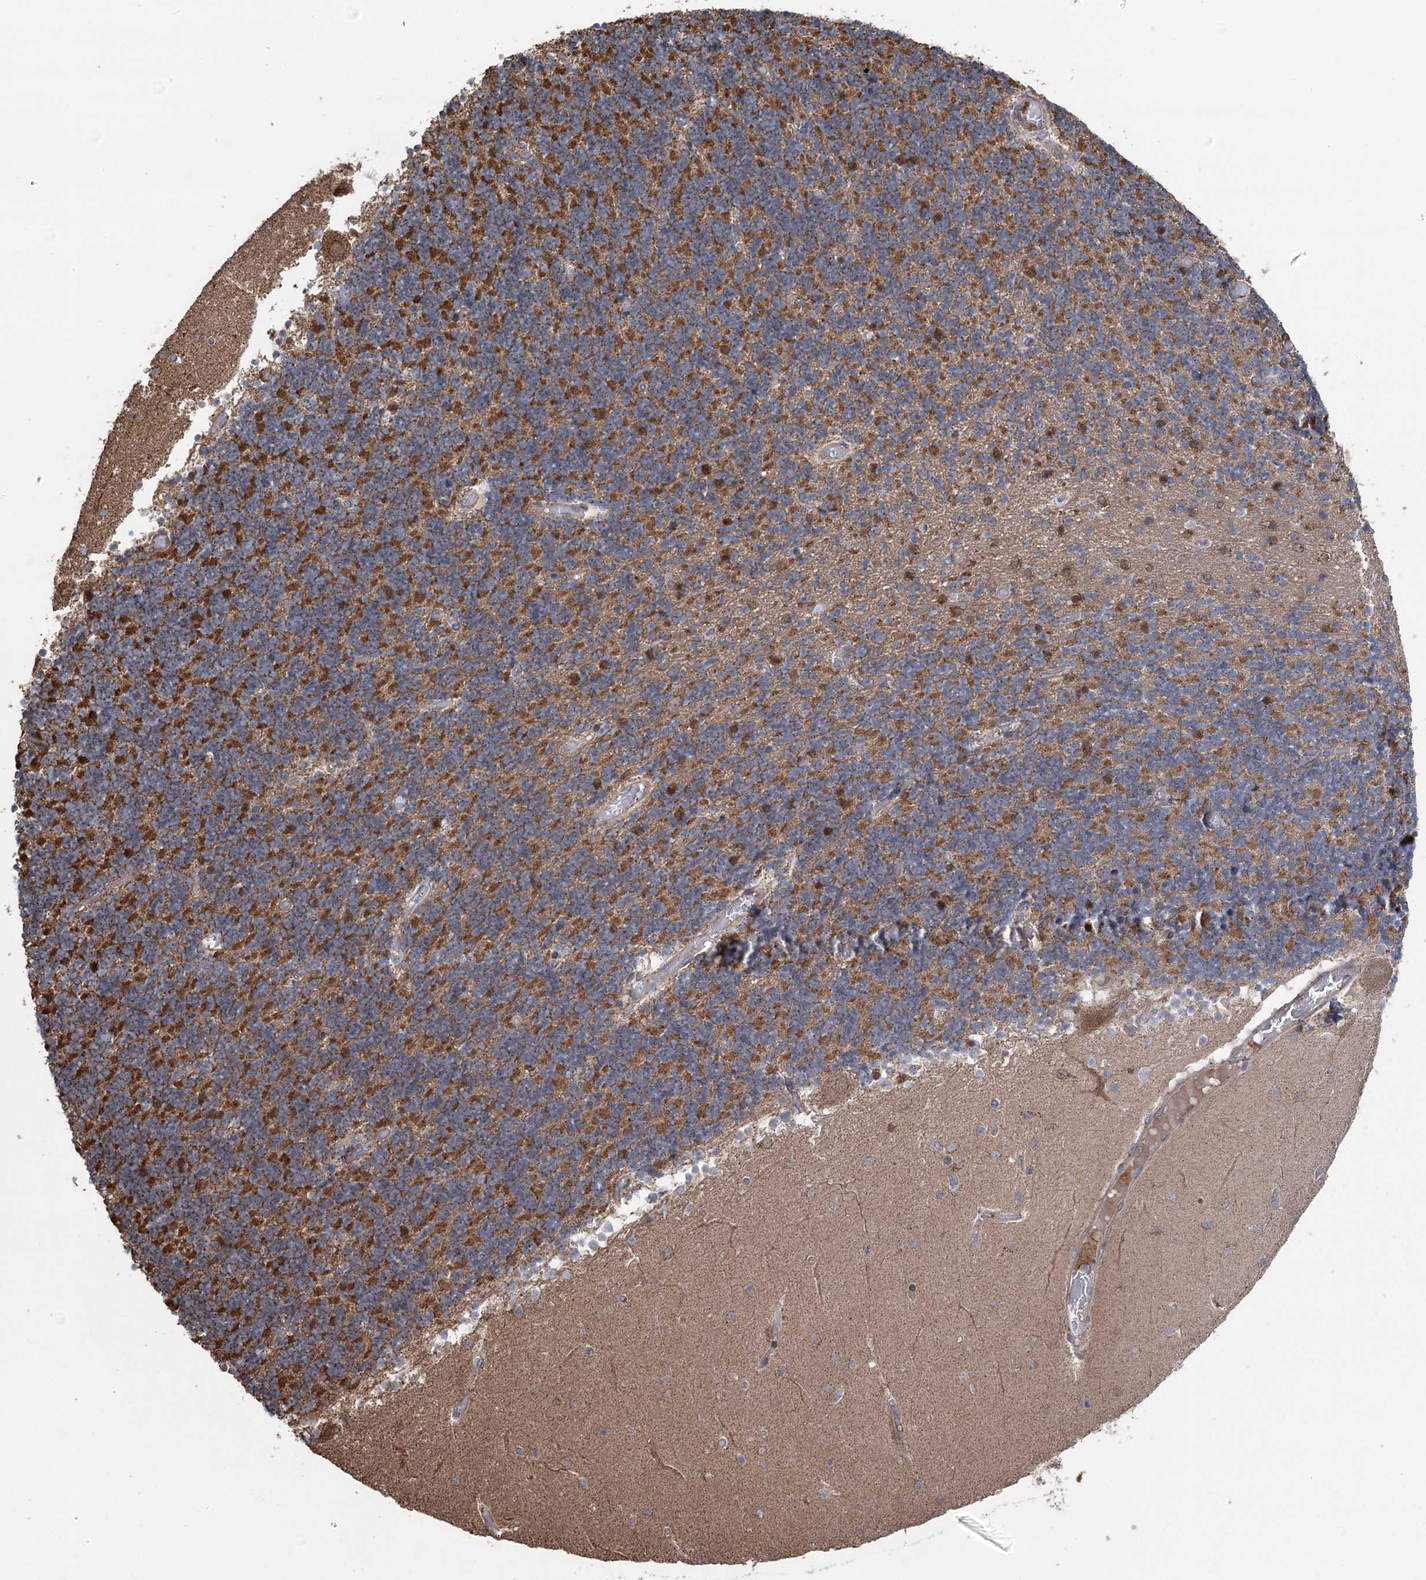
{"staining": {"intensity": "strong", "quantity": ">75%", "location": "cytoplasmic/membranous"}, "tissue": "cerebellum", "cell_type": "Cells in granular layer", "image_type": "normal", "snomed": [{"axis": "morphology", "description": "Normal tissue, NOS"}, {"axis": "topography", "description": "Cerebellum"}], "caption": "The histopathology image reveals staining of benign cerebellum, revealing strong cytoplasmic/membranous protein expression (brown color) within cells in granular layer.", "gene": "RWDD4", "patient": {"sex": "female", "age": 28}}